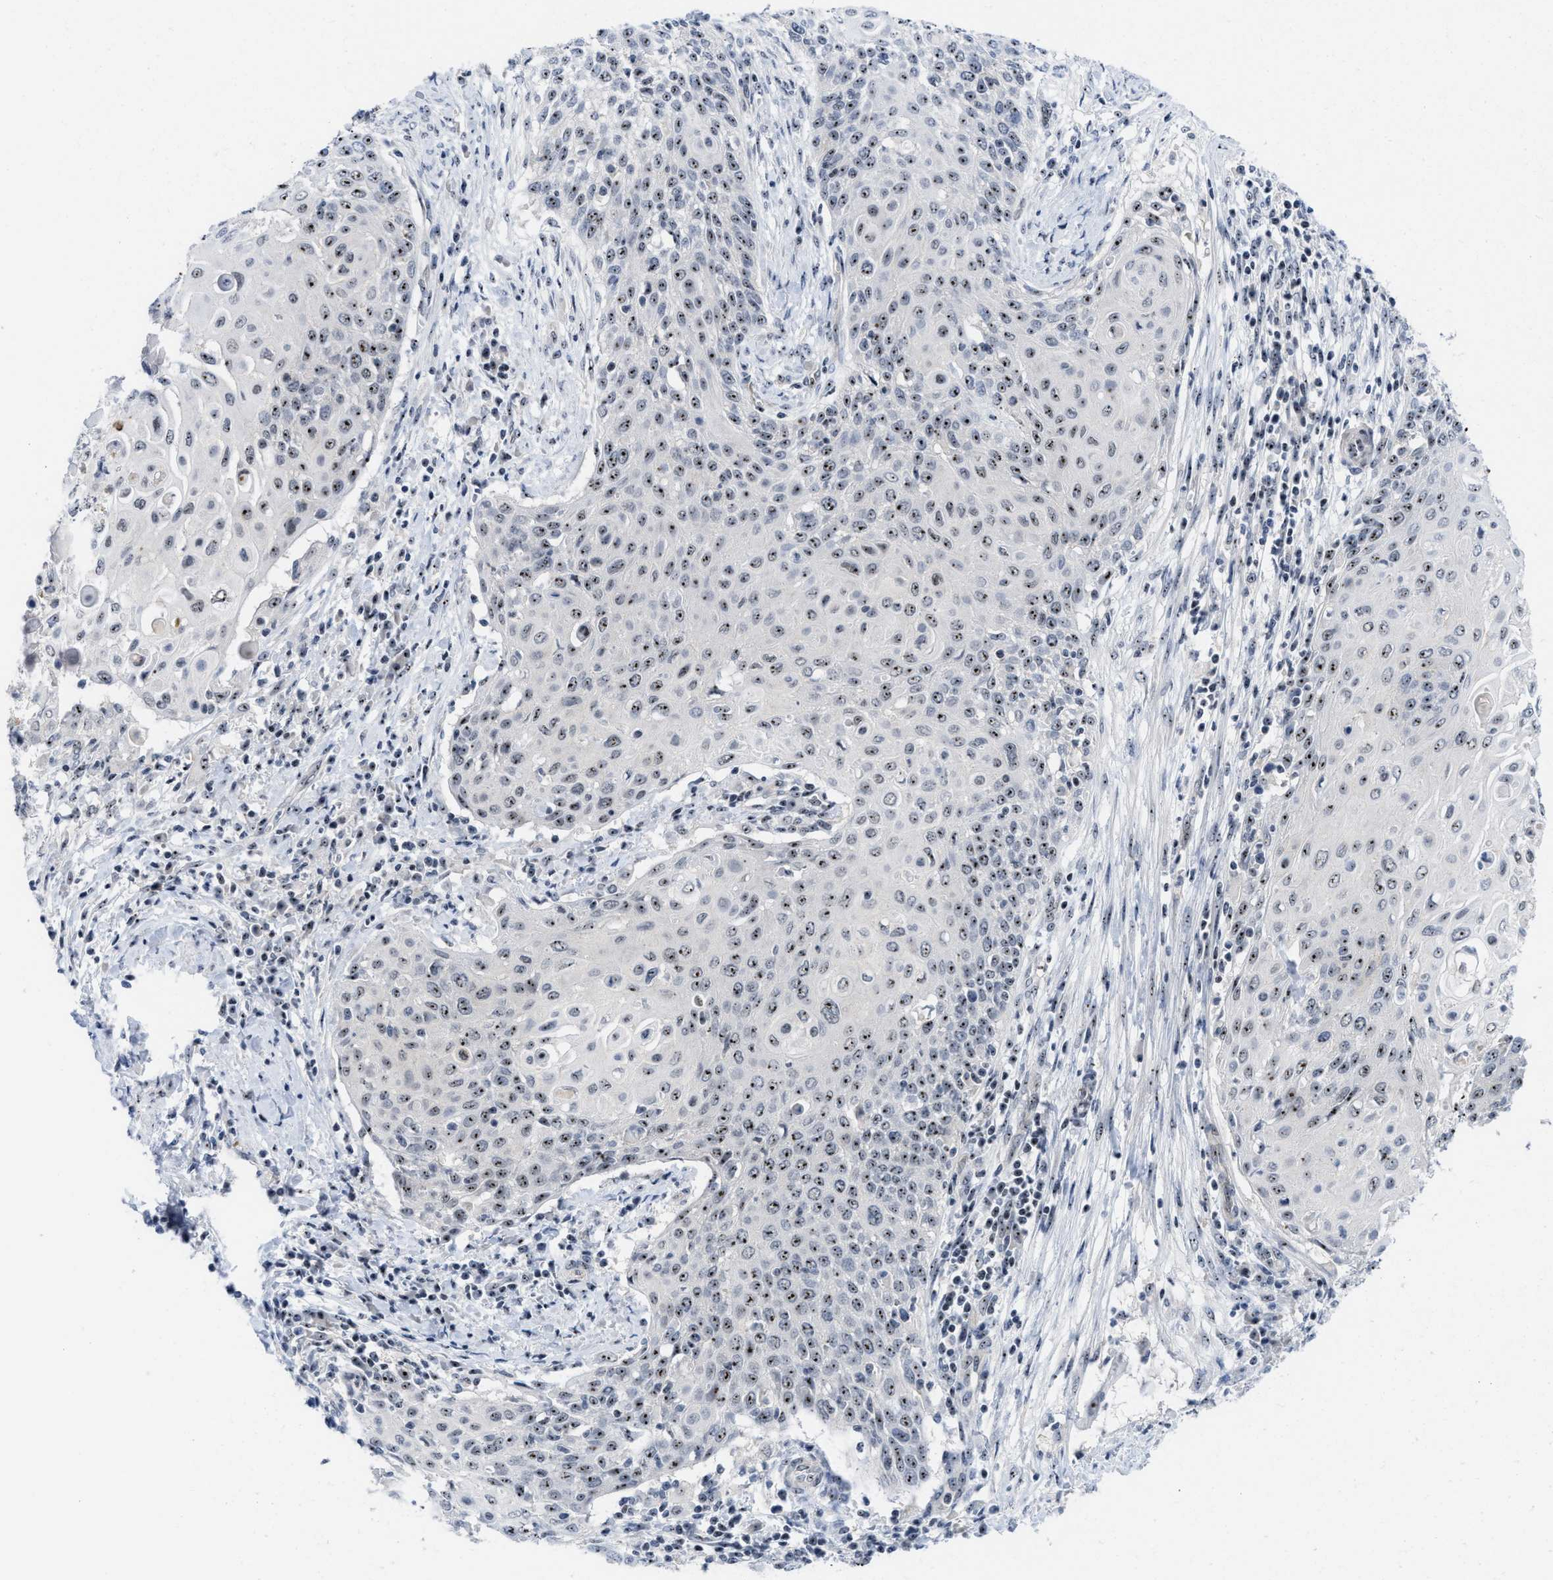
{"staining": {"intensity": "moderate", "quantity": ">75%", "location": "nuclear"}, "tissue": "cervical cancer", "cell_type": "Tumor cells", "image_type": "cancer", "snomed": [{"axis": "morphology", "description": "Squamous cell carcinoma, NOS"}, {"axis": "topography", "description": "Cervix"}], "caption": "Human cervical cancer stained with a protein marker displays moderate staining in tumor cells.", "gene": "NOP58", "patient": {"sex": "female", "age": 39}}